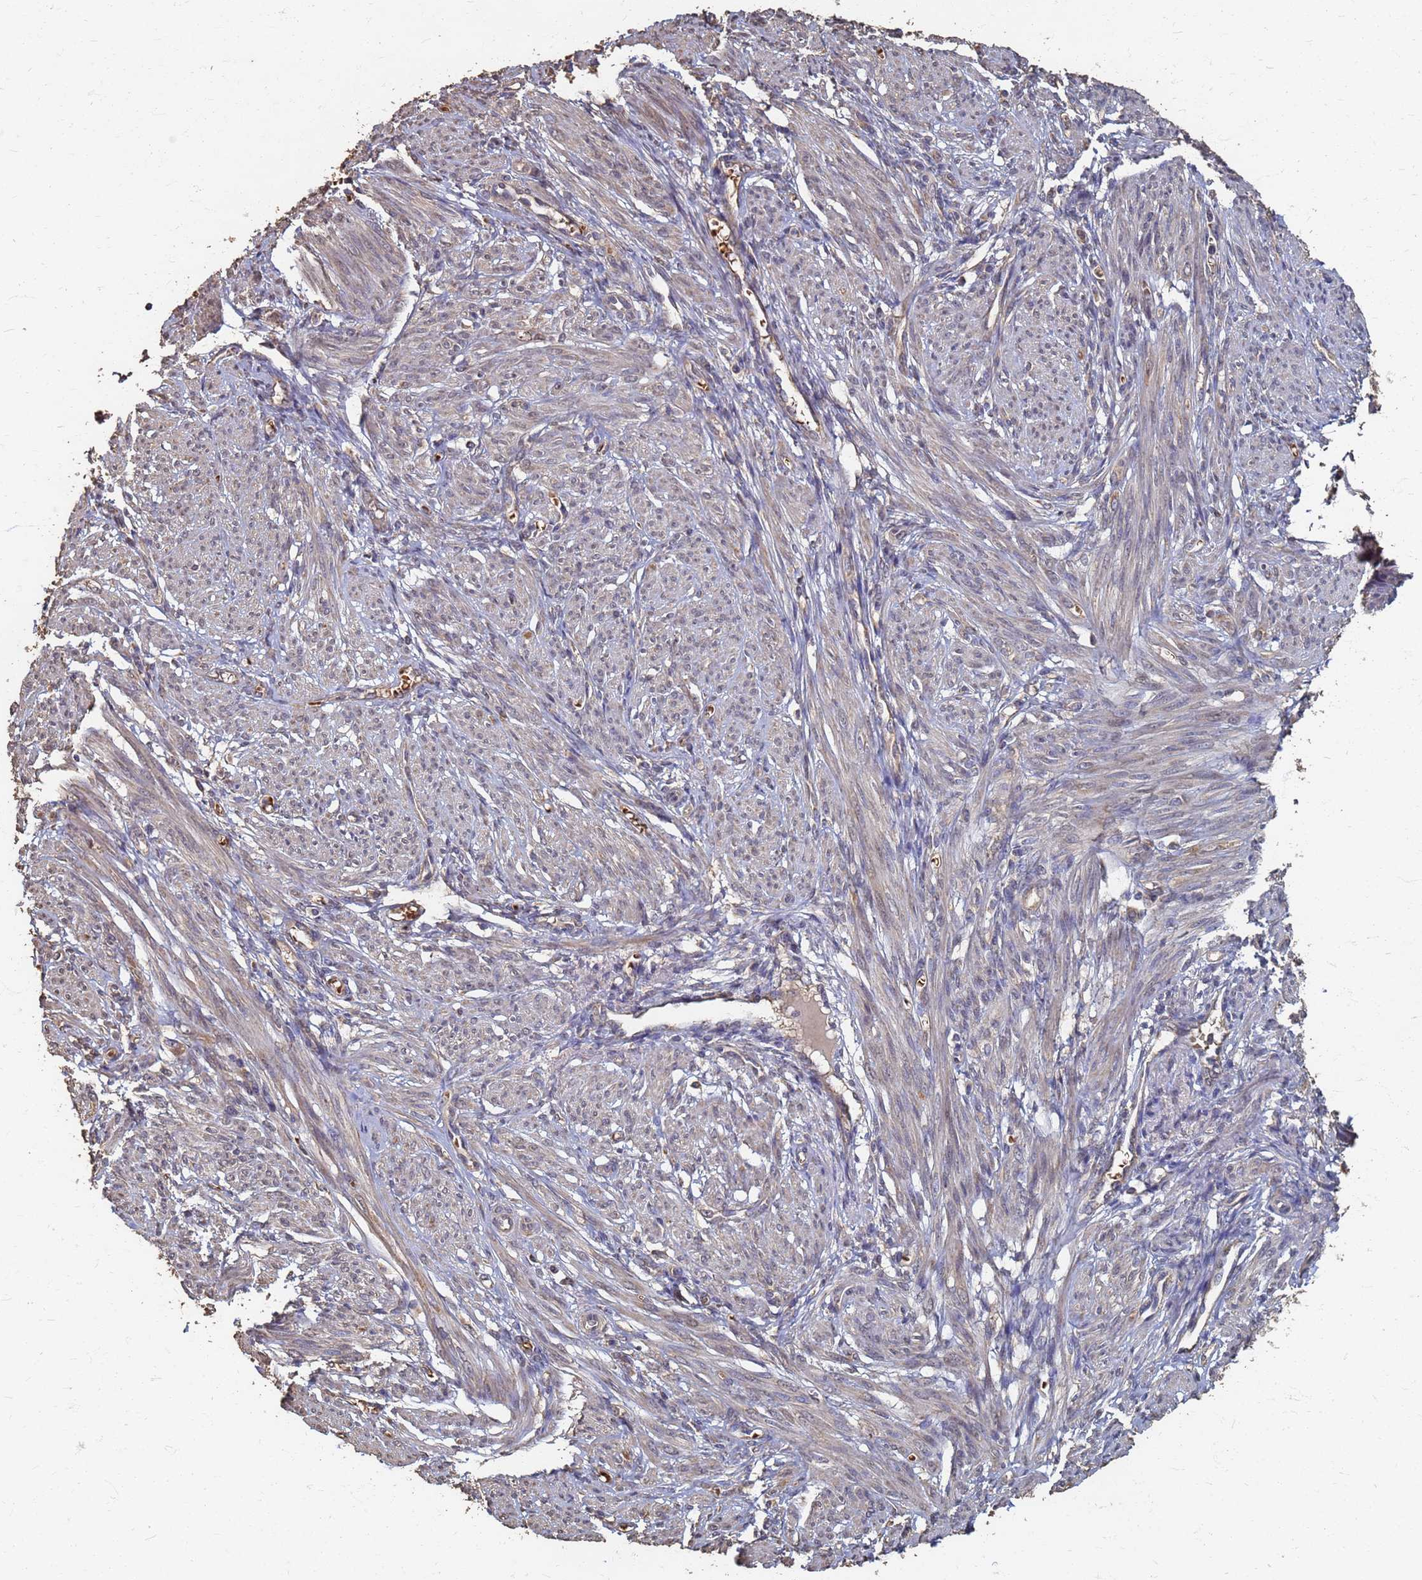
{"staining": {"intensity": "moderate", "quantity": "25%-75%", "location": "cytoplasmic/membranous"}, "tissue": "smooth muscle", "cell_type": "Smooth muscle cells", "image_type": "normal", "snomed": [{"axis": "morphology", "description": "Normal tissue, NOS"}, {"axis": "topography", "description": "Smooth muscle"}], "caption": "Immunohistochemical staining of benign human smooth muscle shows medium levels of moderate cytoplasmic/membranous staining in approximately 25%-75% of smooth muscle cells. Ihc stains the protein of interest in brown and the nuclei are stained blue.", "gene": "DPH5", "patient": {"sex": "female", "age": 39}}